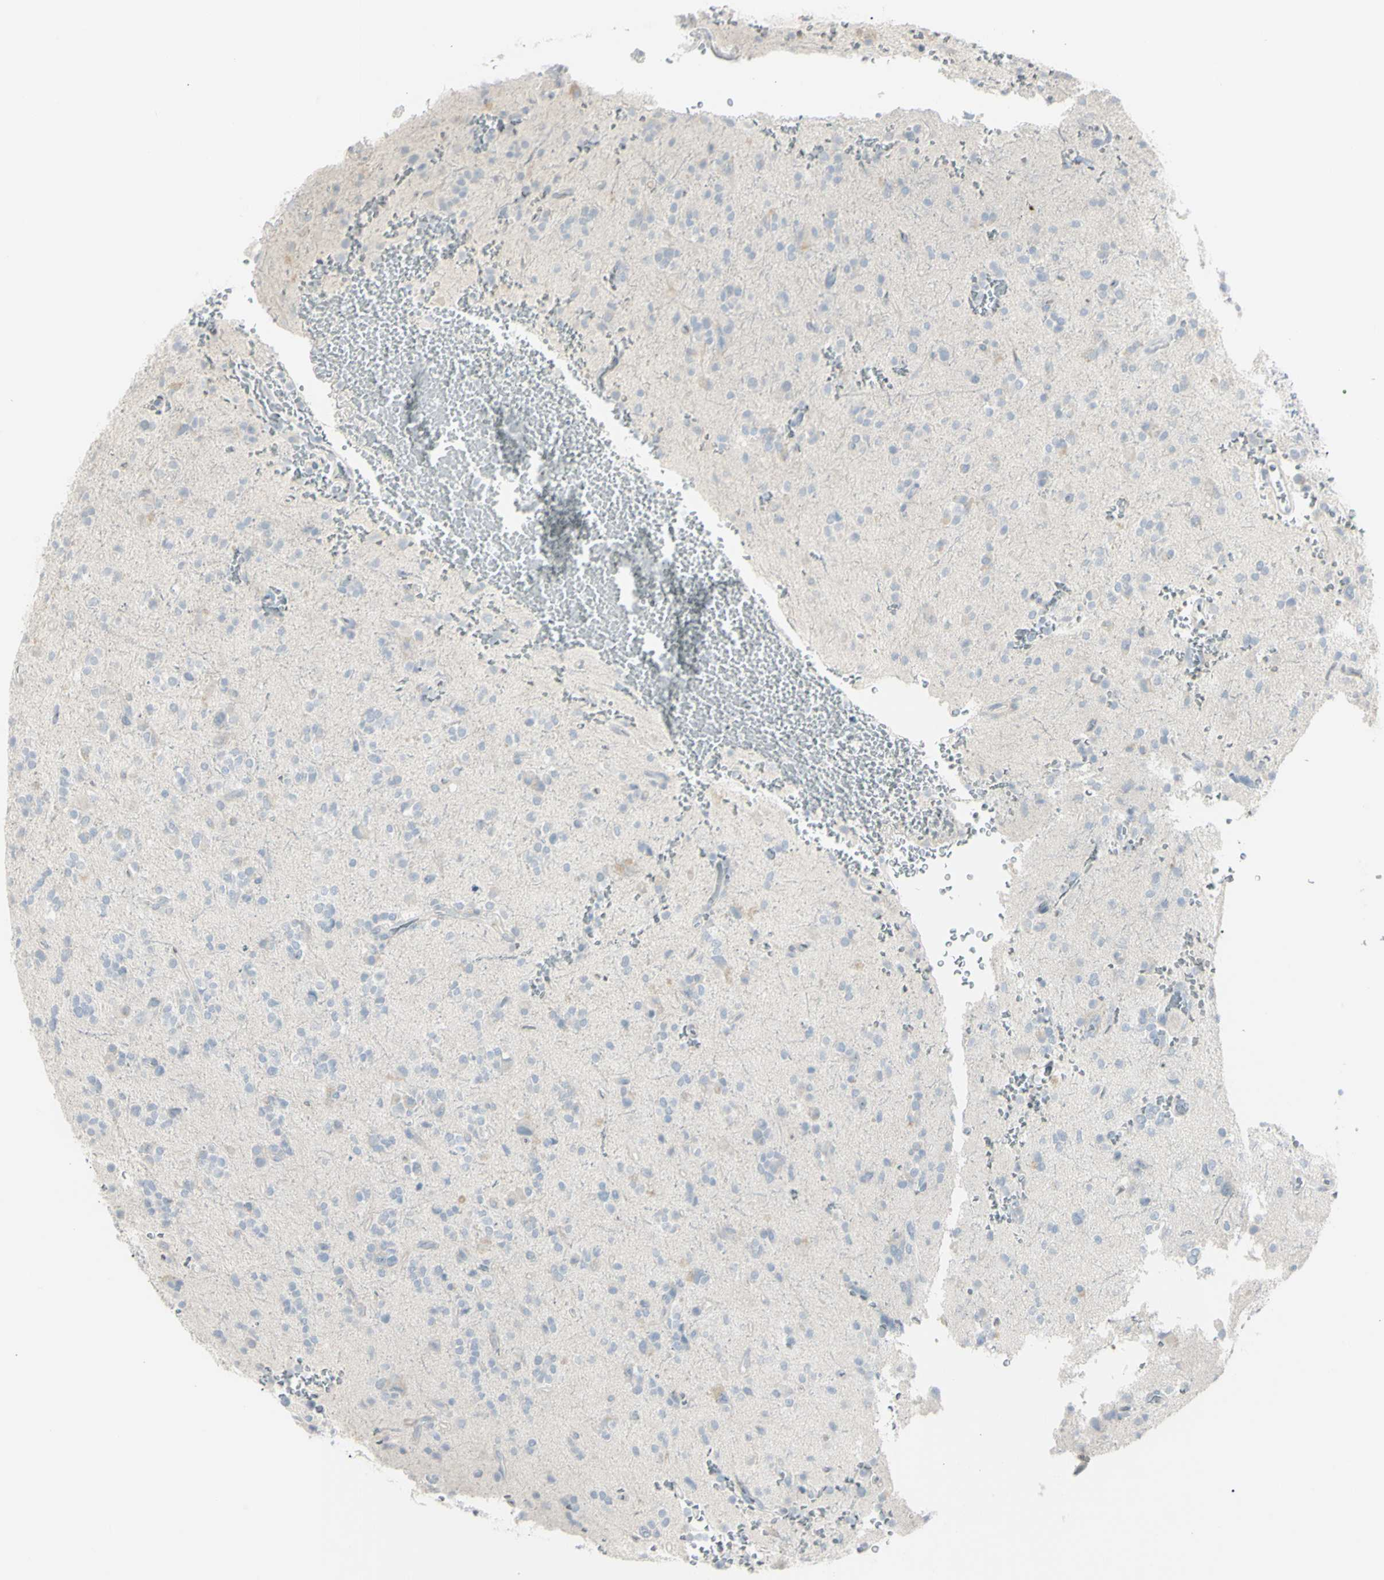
{"staining": {"intensity": "negative", "quantity": "none", "location": "none"}, "tissue": "glioma", "cell_type": "Tumor cells", "image_type": "cancer", "snomed": [{"axis": "morphology", "description": "Glioma, malignant, High grade"}, {"axis": "topography", "description": "Brain"}], "caption": "An immunohistochemistry (IHC) photomicrograph of malignant glioma (high-grade) is shown. There is no staining in tumor cells of malignant glioma (high-grade).", "gene": "PIP", "patient": {"sex": "male", "age": 47}}